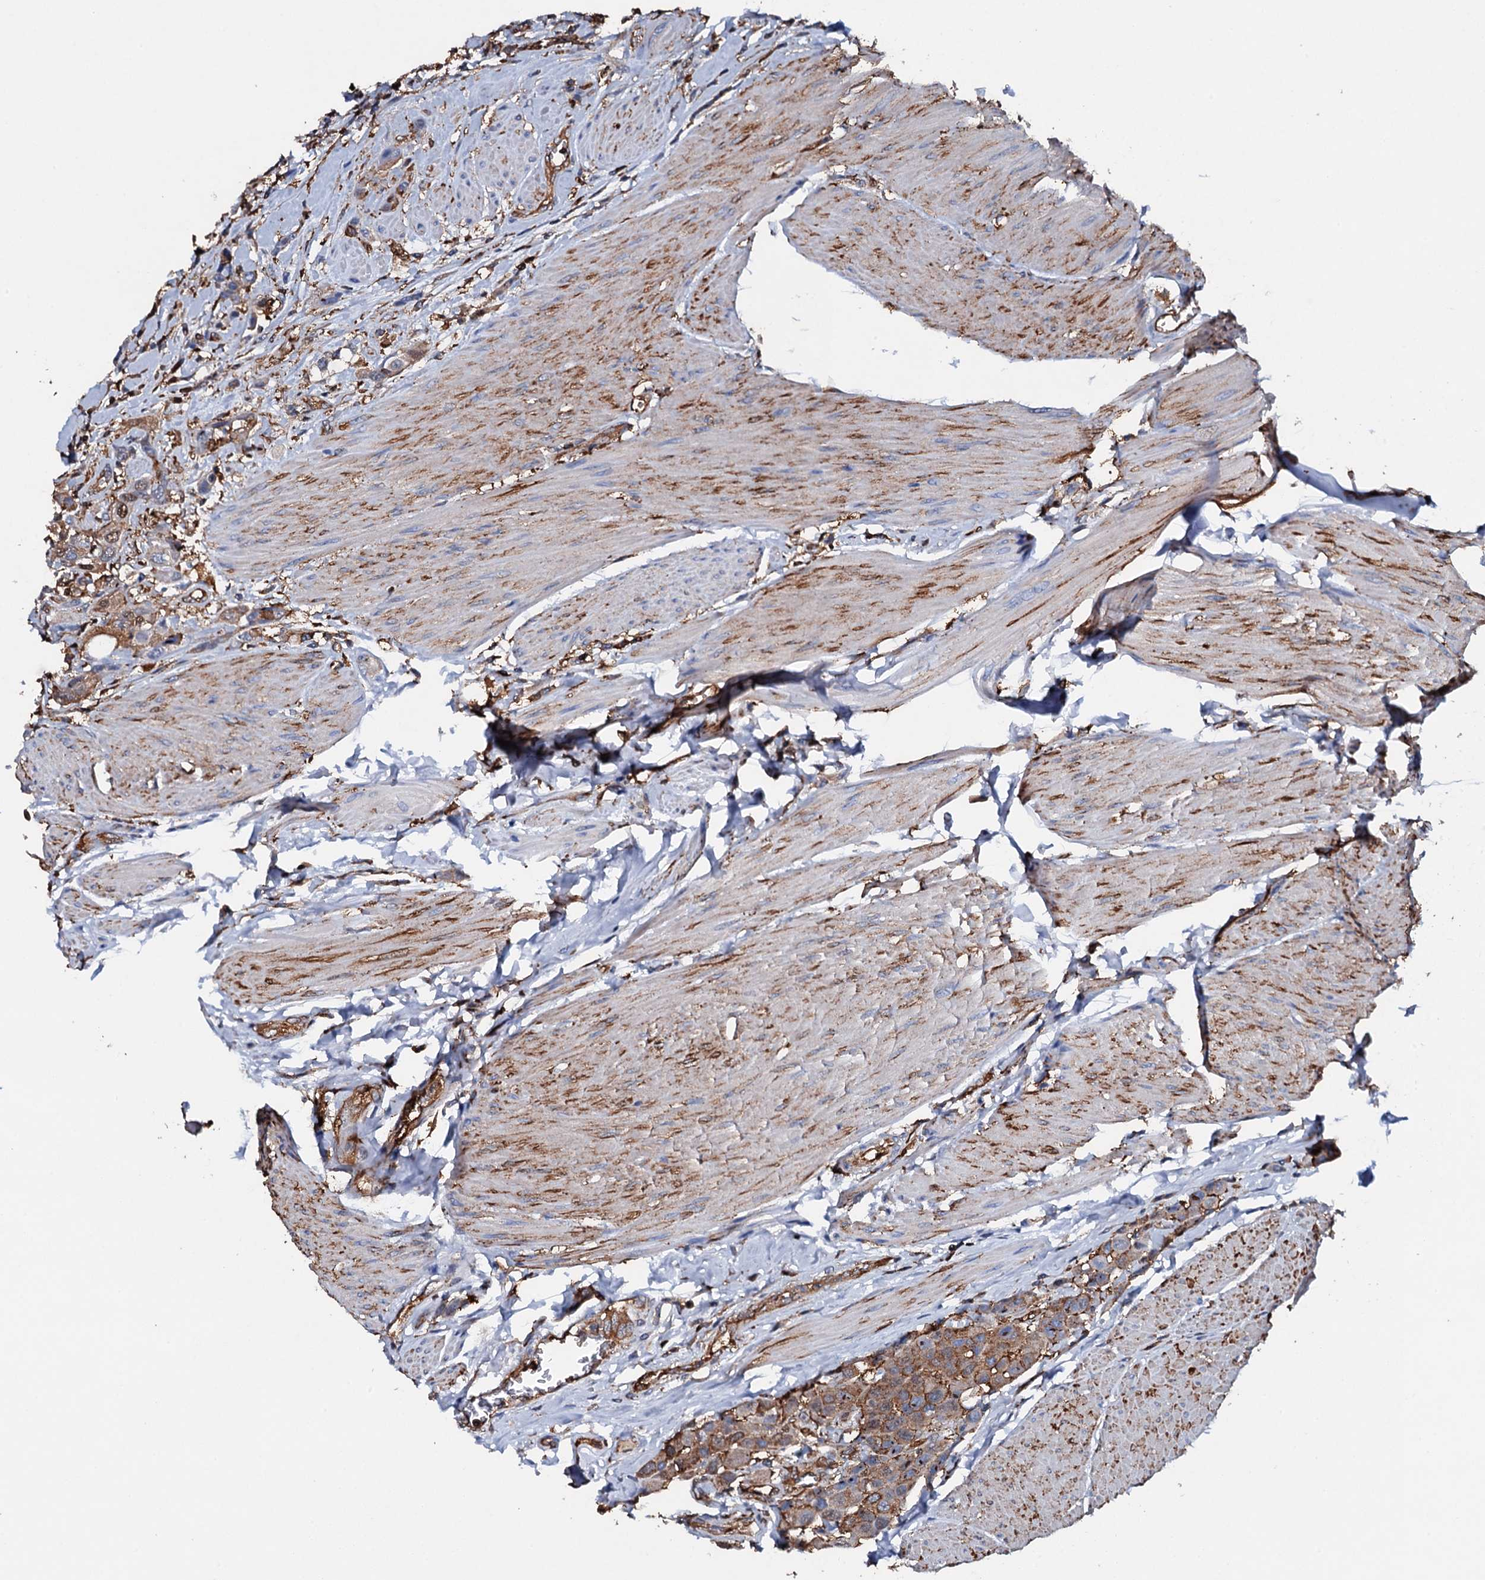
{"staining": {"intensity": "weak", "quantity": ">75%", "location": "cytoplasmic/membranous"}, "tissue": "urothelial cancer", "cell_type": "Tumor cells", "image_type": "cancer", "snomed": [{"axis": "morphology", "description": "Urothelial carcinoma, High grade"}, {"axis": "topography", "description": "Urinary bladder"}], "caption": "Protein expression analysis of human urothelial cancer reveals weak cytoplasmic/membranous staining in about >75% of tumor cells. (DAB (3,3'-diaminobenzidine) IHC with brightfield microscopy, high magnification).", "gene": "MS4A4E", "patient": {"sex": "male", "age": 50}}